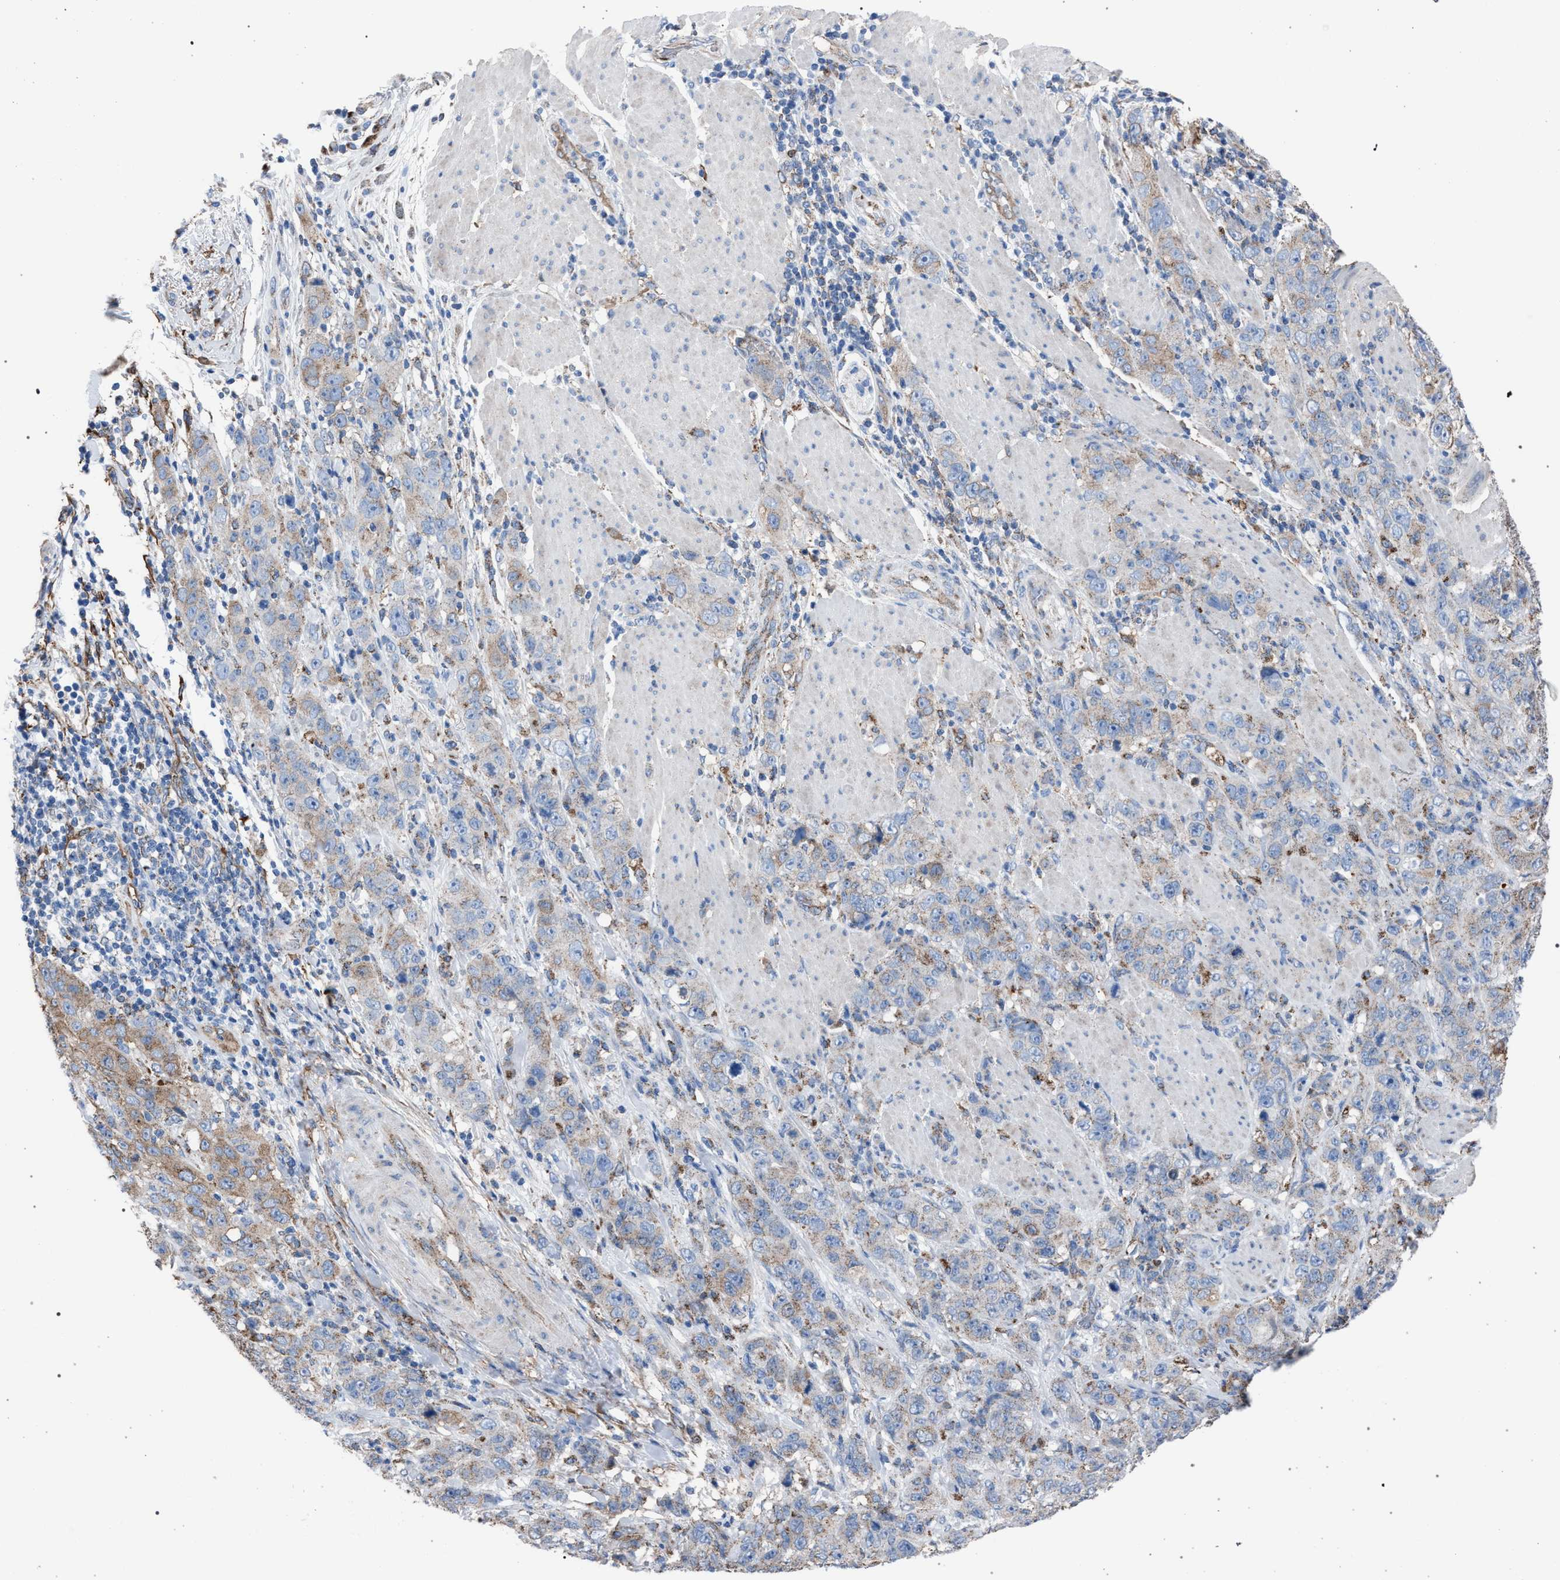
{"staining": {"intensity": "weak", "quantity": "25%-75%", "location": "cytoplasmic/membranous"}, "tissue": "stomach cancer", "cell_type": "Tumor cells", "image_type": "cancer", "snomed": [{"axis": "morphology", "description": "Adenocarcinoma, NOS"}, {"axis": "topography", "description": "Stomach"}], "caption": "DAB immunohistochemical staining of human stomach cancer (adenocarcinoma) exhibits weak cytoplasmic/membranous protein staining in approximately 25%-75% of tumor cells. (Stains: DAB in brown, nuclei in blue, Microscopy: brightfield microscopy at high magnification).", "gene": "HSD17B4", "patient": {"sex": "male", "age": 48}}